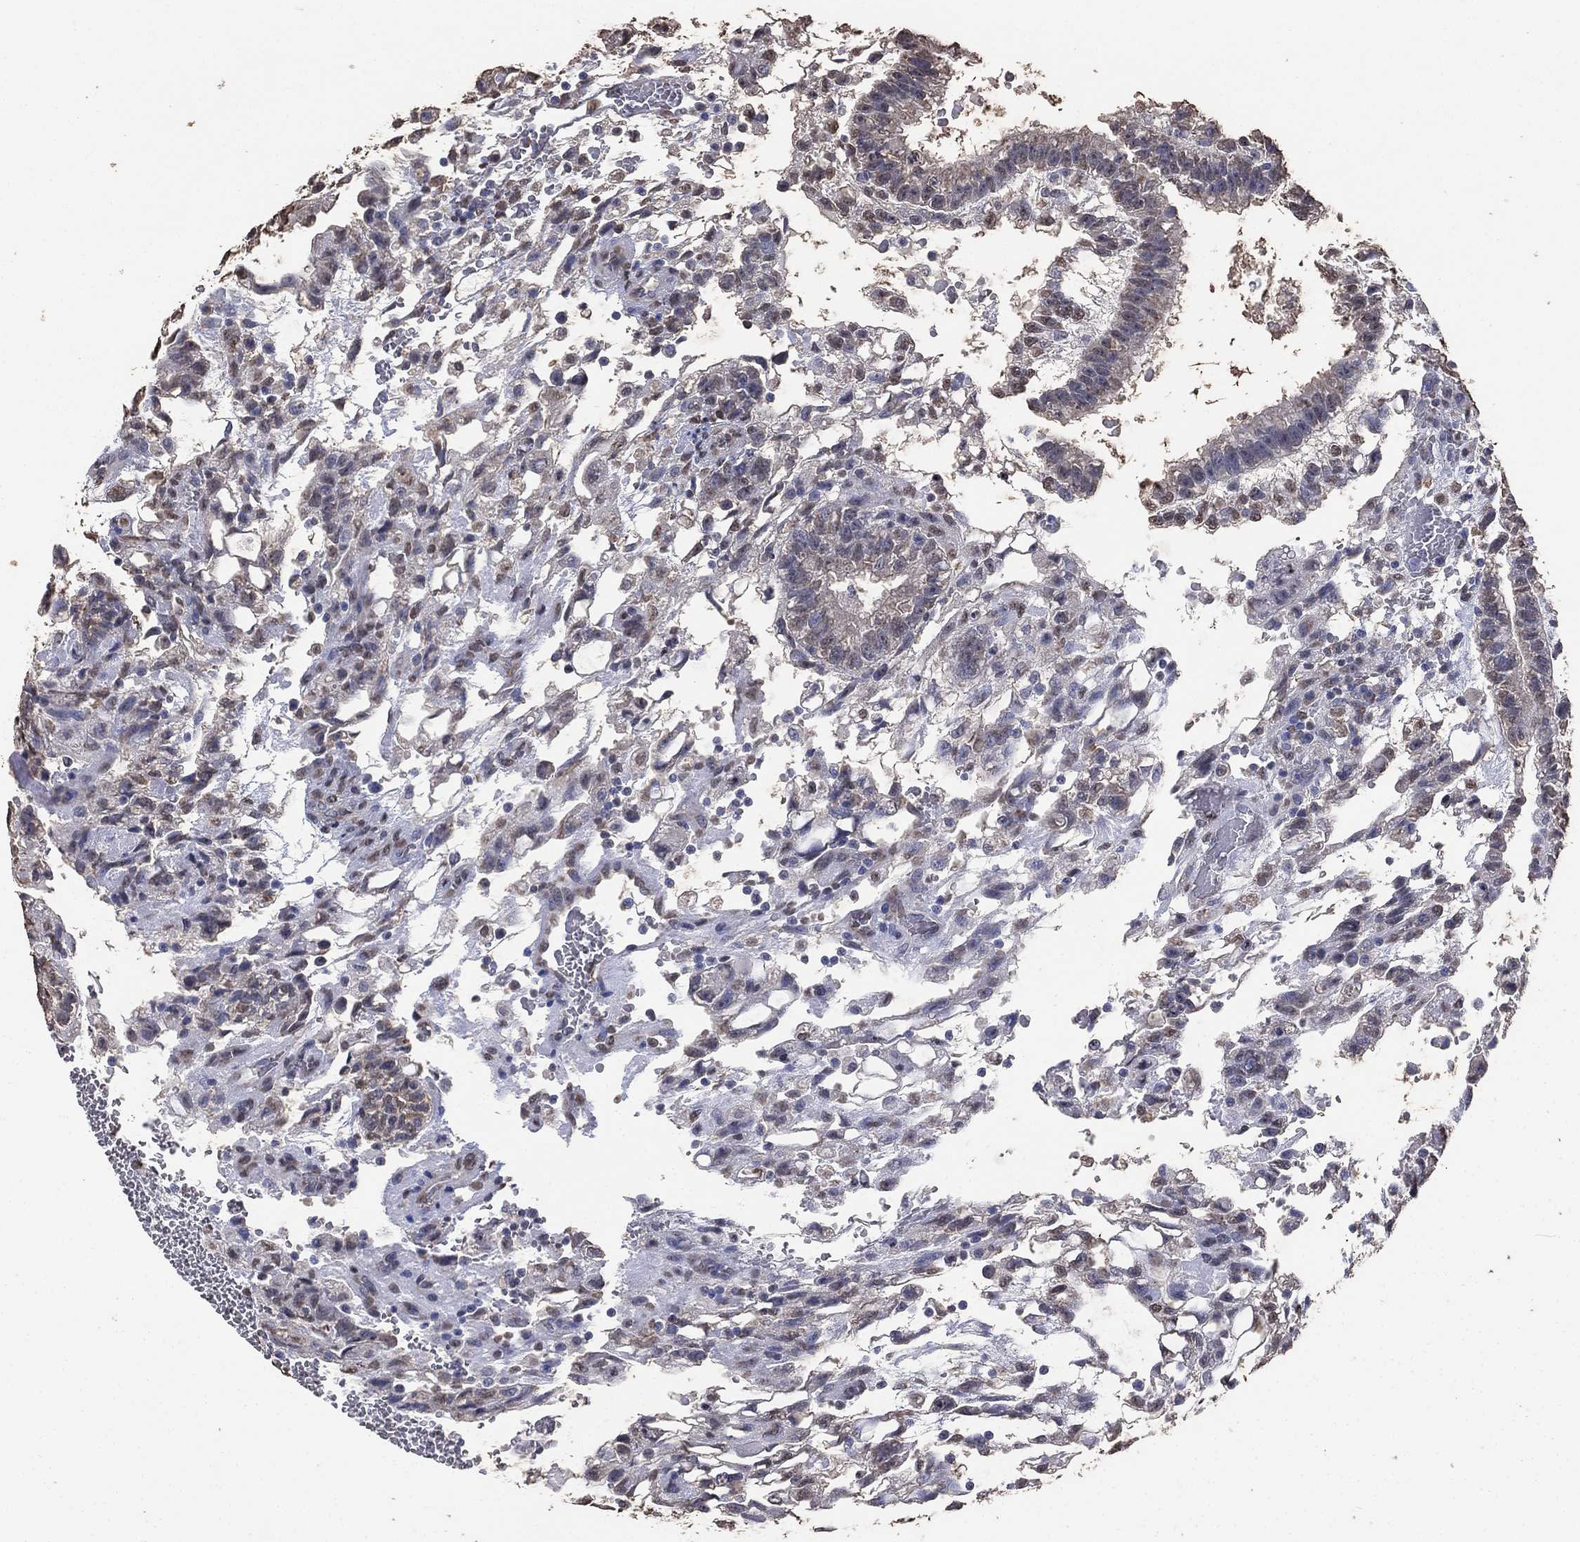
{"staining": {"intensity": "weak", "quantity": "<25%", "location": "cytoplasmic/membranous"}, "tissue": "testis cancer", "cell_type": "Tumor cells", "image_type": "cancer", "snomed": [{"axis": "morphology", "description": "Carcinoma, Embryonal, NOS"}, {"axis": "topography", "description": "Testis"}], "caption": "Immunohistochemical staining of testis cancer (embryonal carcinoma) demonstrates no significant staining in tumor cells.", "gene": "ALDH7A1", "patient": {"sex": "male", "age": 32}}